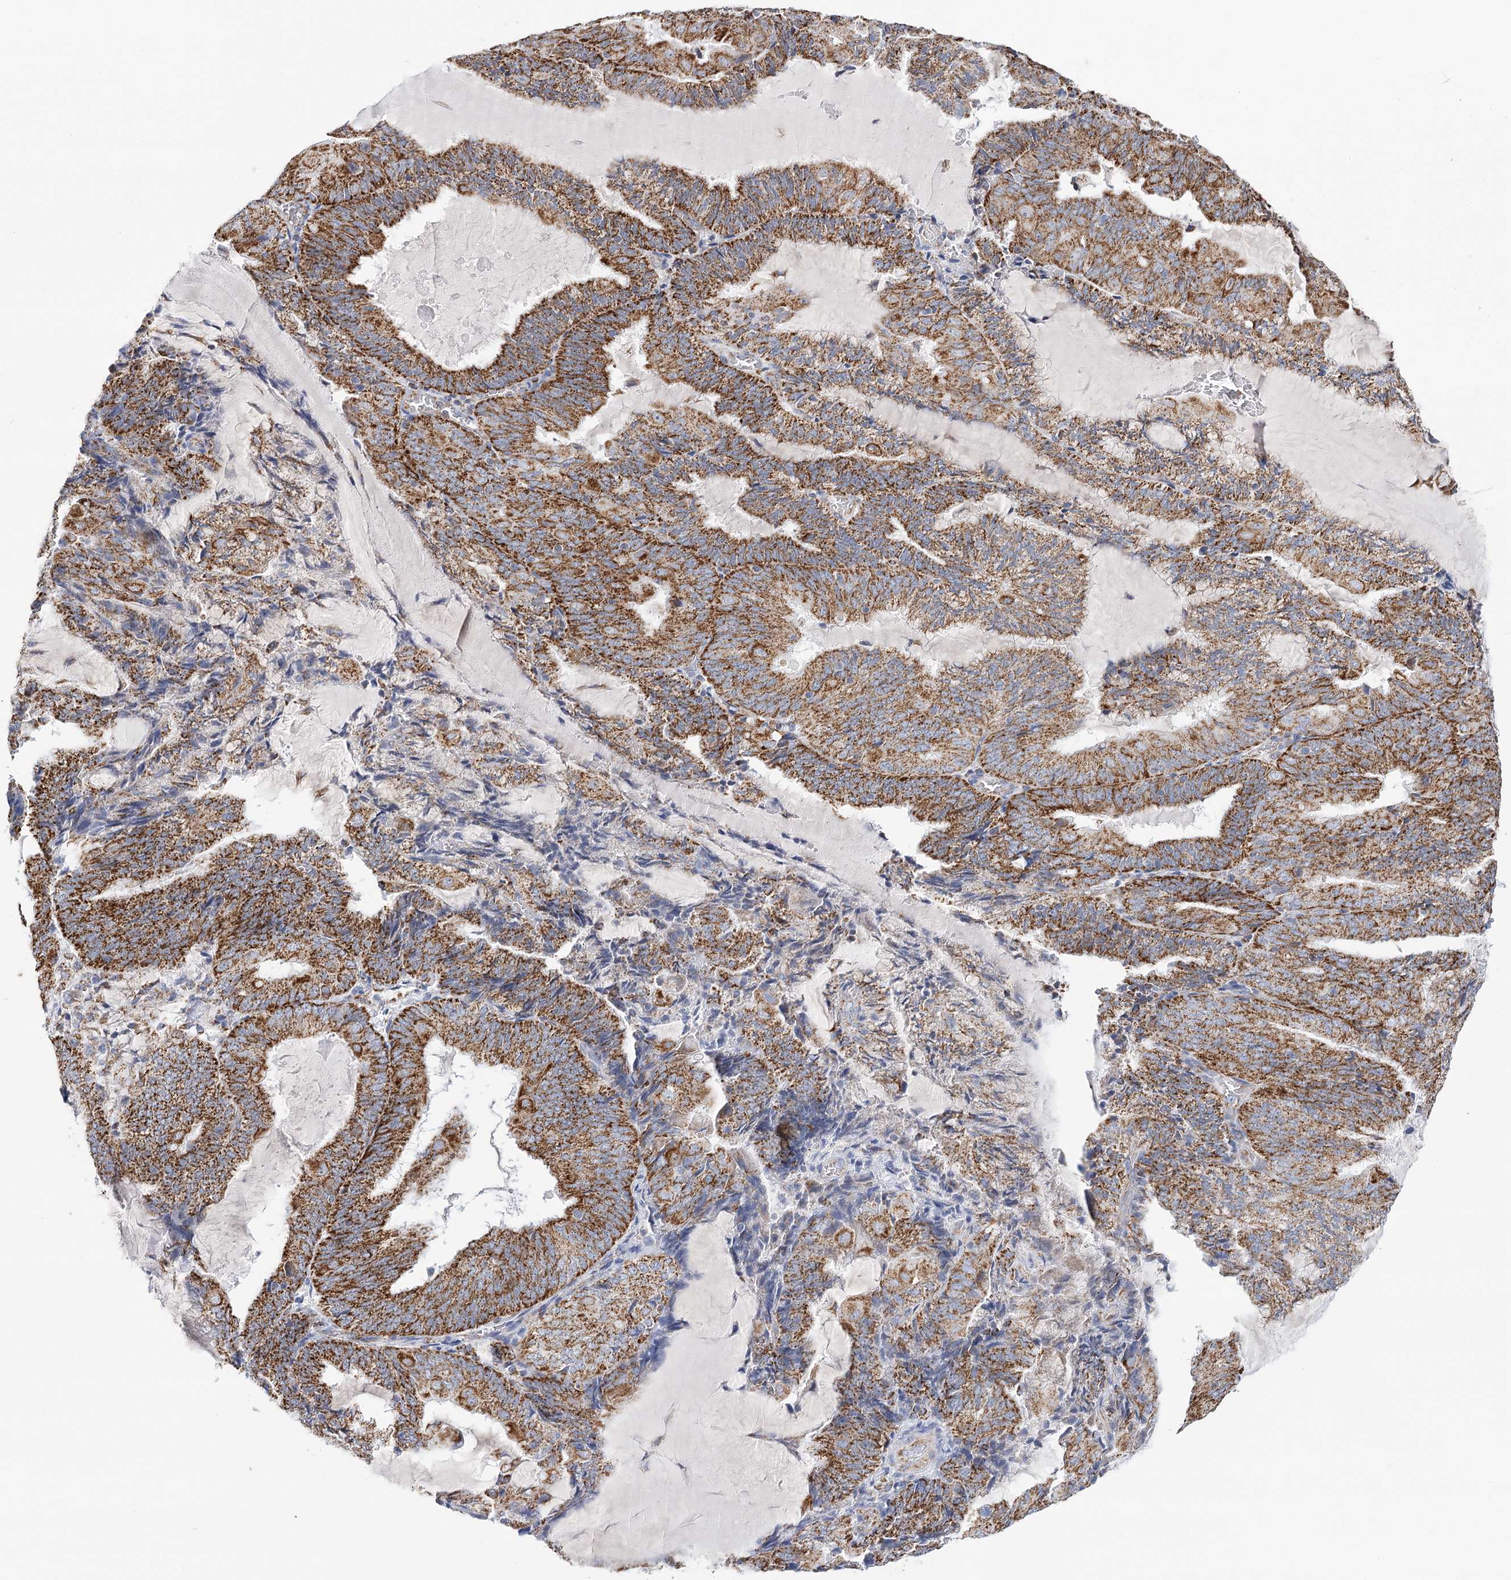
{"staining": {"intensity": "strong", "quantity": ">75%", "location": "cytoplasmic/membranous"}, "tissue": "endometrial cancer", "cell_type": "Tumor cells", "image_type": "cancer", "snomed": [{"axis": "morphology", "description": "Adenocarcinoma, NOS"}, {"axis": "topography", "description": "Endometrium"}], "caption": "About >75% of tumor cells in human endometrial adenocarcinoma show strong cytoplasmic/membranous protein expression as visualized by brown immunohistochemical staining.", "gene": "LSS", "patient": {"sex": "female", "age": 81}}